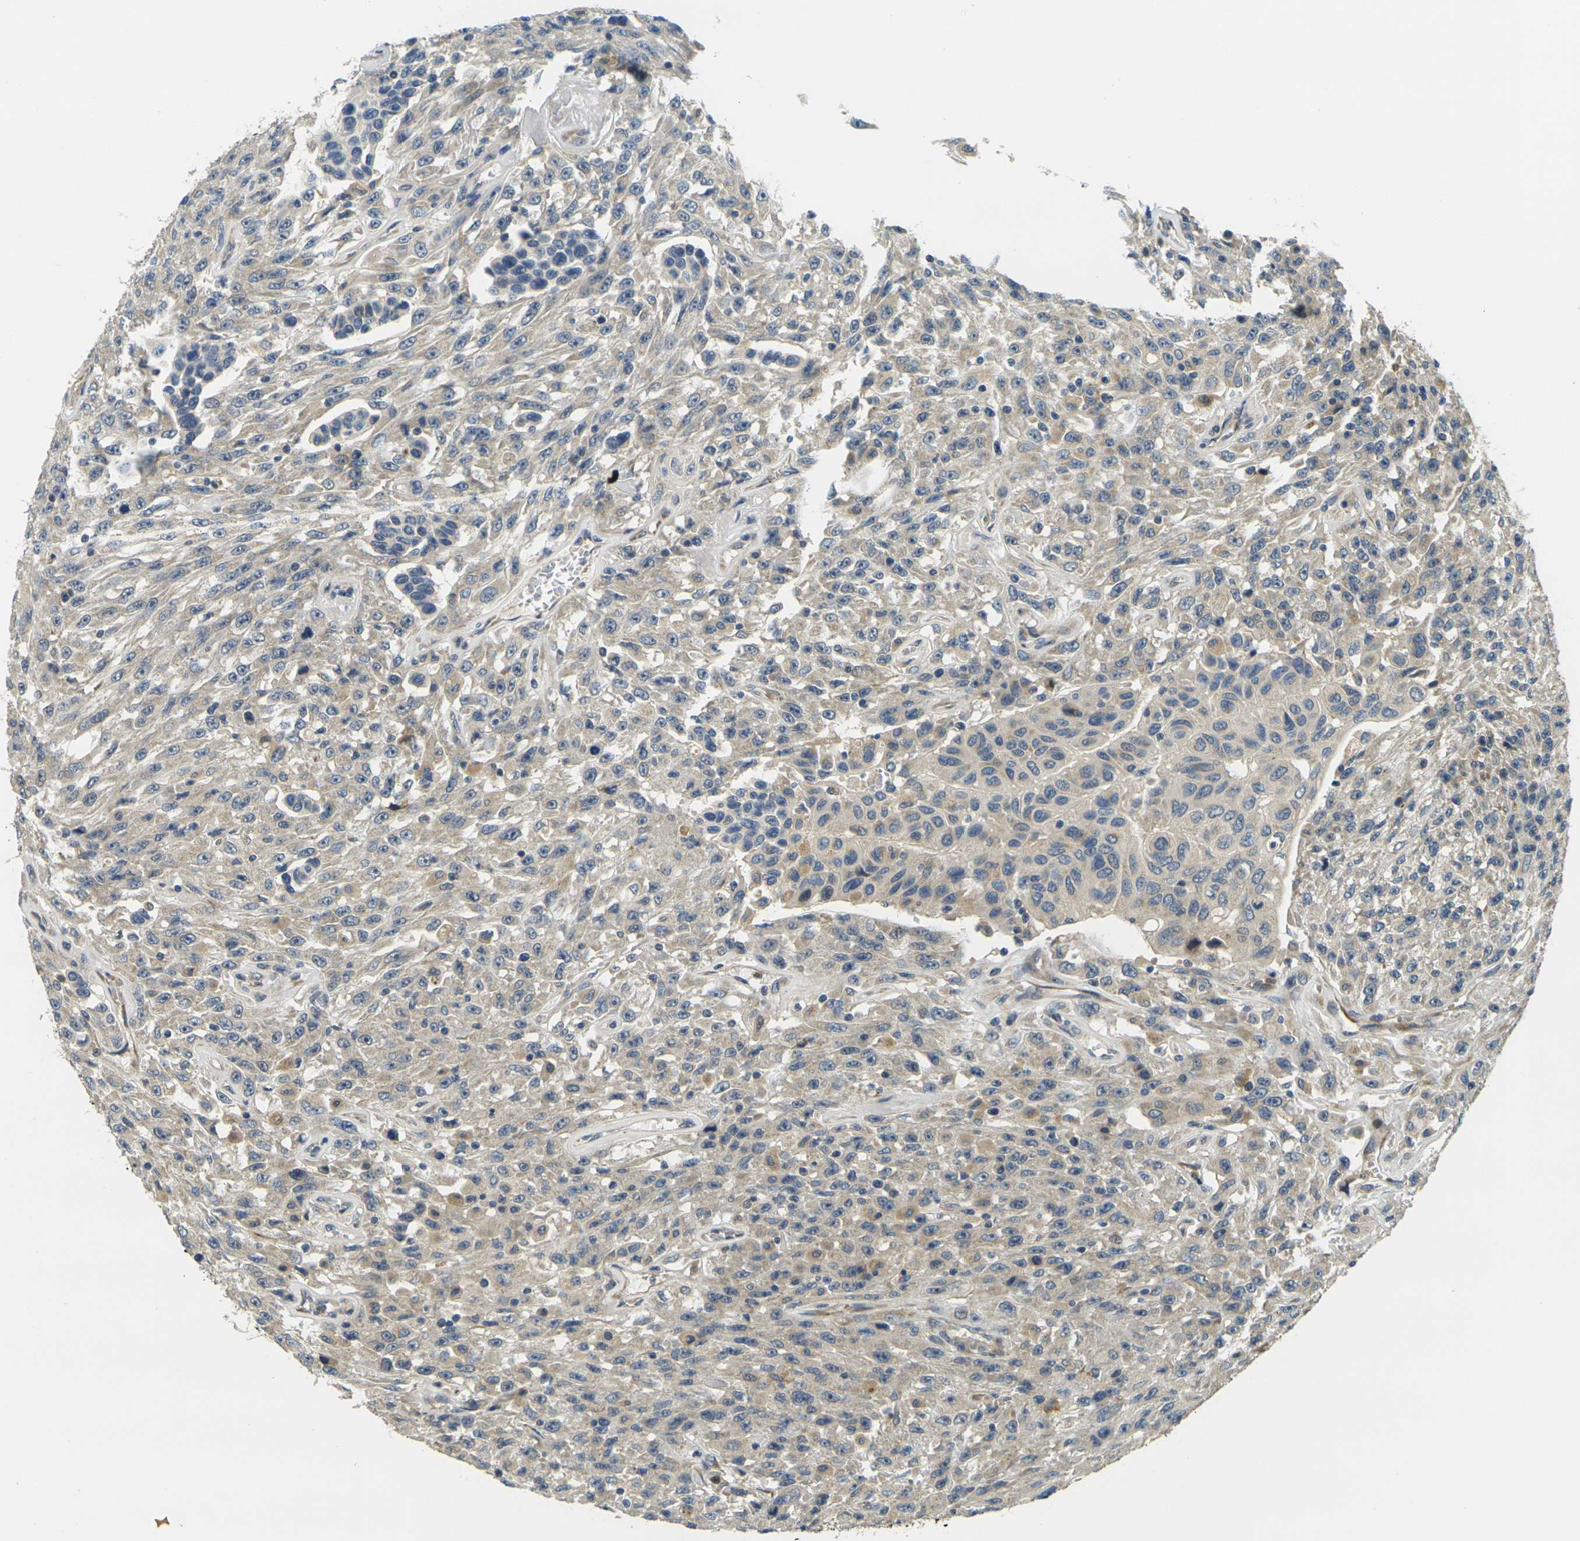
{"staining": {"intensity": "weak", "quantity": "25%-75%", "location": "cytoplasmic/membranous"}, "tissue": "urothelial cancer", "cell_type": "Tumor cells", "image_type": "cancer", "snomed": [{"axis": "morphology", "description": "Urothelial carcinoma, High grade"}, {"axis": "topography", "description": "Urinary bladder"}], "caption": "Weak cytoplasmic/membranous expression is present in approximately 25%-75% of tumor cells in high-grade urothelial carcinoma.", "gene": "MINAR2", "patient": {"sex": "male", "age": 66}}